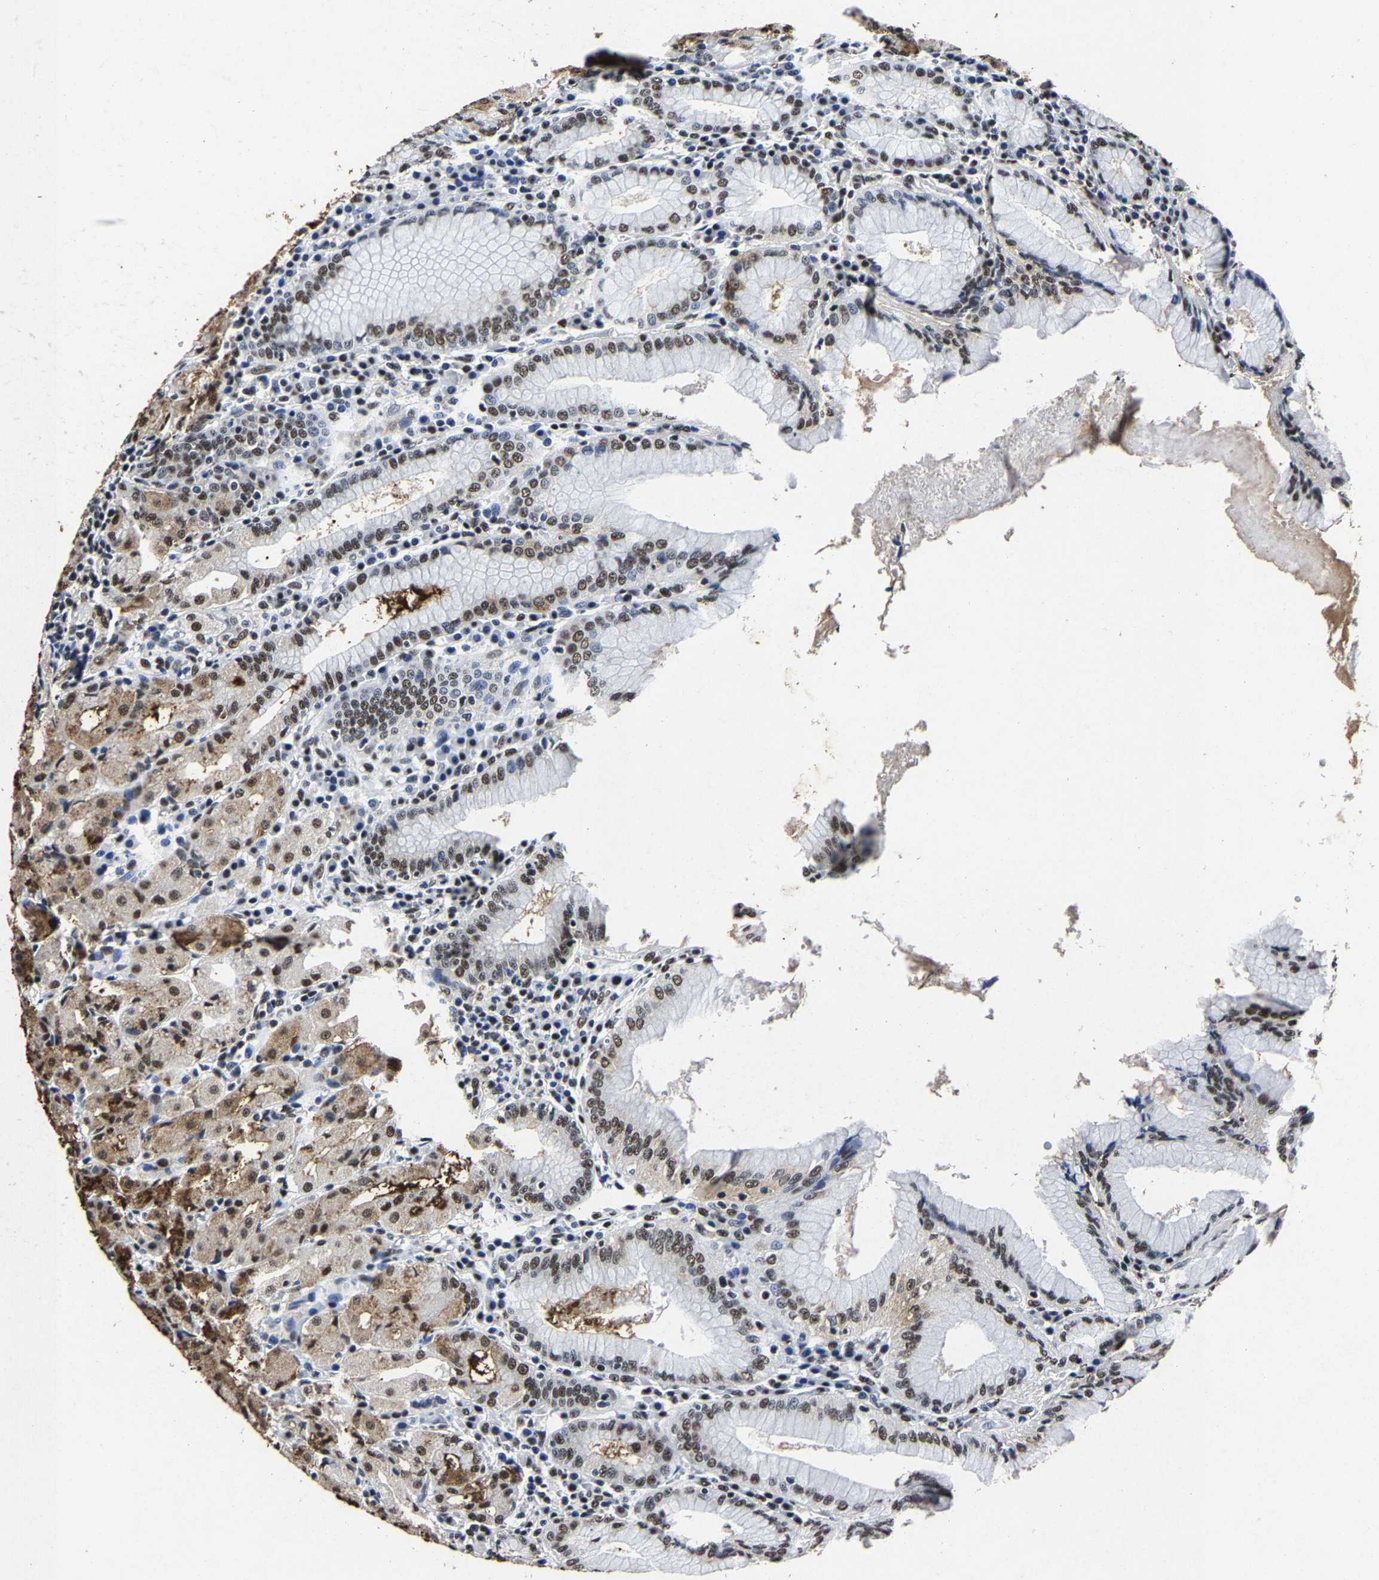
{"staining": {"intensity": "strong", "quantity": "25%-75%", "location": "cytoplasmic/membranous,nuclear"}, "tissue": "stomach", "cell_type": "Glandular cells", "image_type": "normal", "snomed": [{"axis": "morphology", "description": "Normal tissue, NOS"}, {"axis": "topography", "description": "Stomach"}, {"axis": "topography", "description": "Stomach, lower"}], "caption": "The image reveals immunohistochemical staining of benign stomach. There is strong cytoplasmic/membranous,nuclear positivity is present in about 25%-75% of glandular cells. Using DAB (3,3'-diaminobenzidine) (brown) and hematoxylin (blue) stains, captured at high magnification using brightfield microscopy.", "gene": "RBM45", "patient": {"sex": "female", "age": 56}}